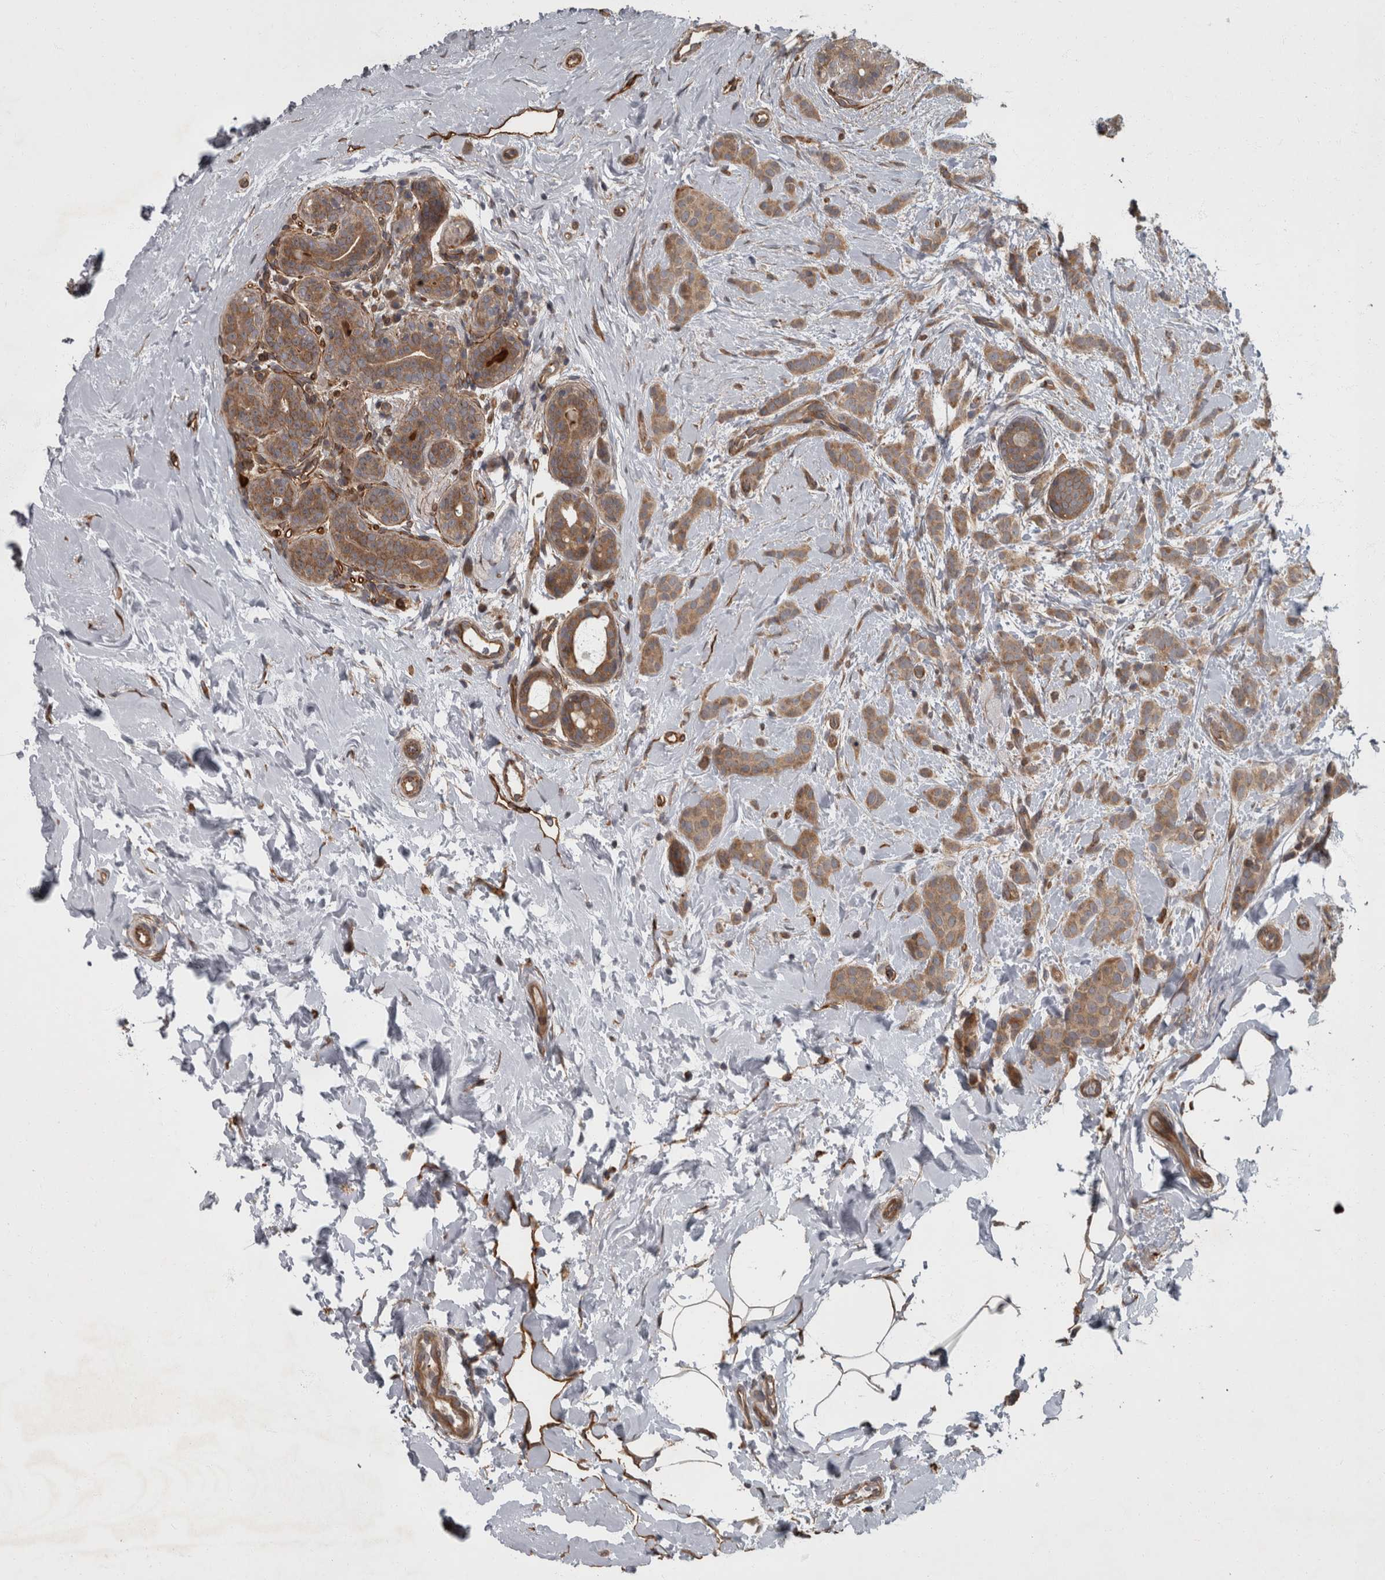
{"staining": {"intensity": "moderate", "quantity": ">75%", "location": "cytoplasmic/membranous"}, "tissue": "breast cancer", "cell_type": "Tumor cells", "image_type": "cancer", "snomed": [{"axis": "morphology", "description": "Lobular carcinoma, in situ"}, {"axis": "morphology", "description": "Lobular carcinoma"}, {"axis": "topography", "description": "Breast"}], "caption": "A high-resolution histopathology image shows immunohistochemistry staining of breast cancer, which displays moderate cytoplasmic/membranous positivity in approximately >75% of tumor cells.", "gene": "VEGFD", "patient": {"sex": "female", "age": 41}}